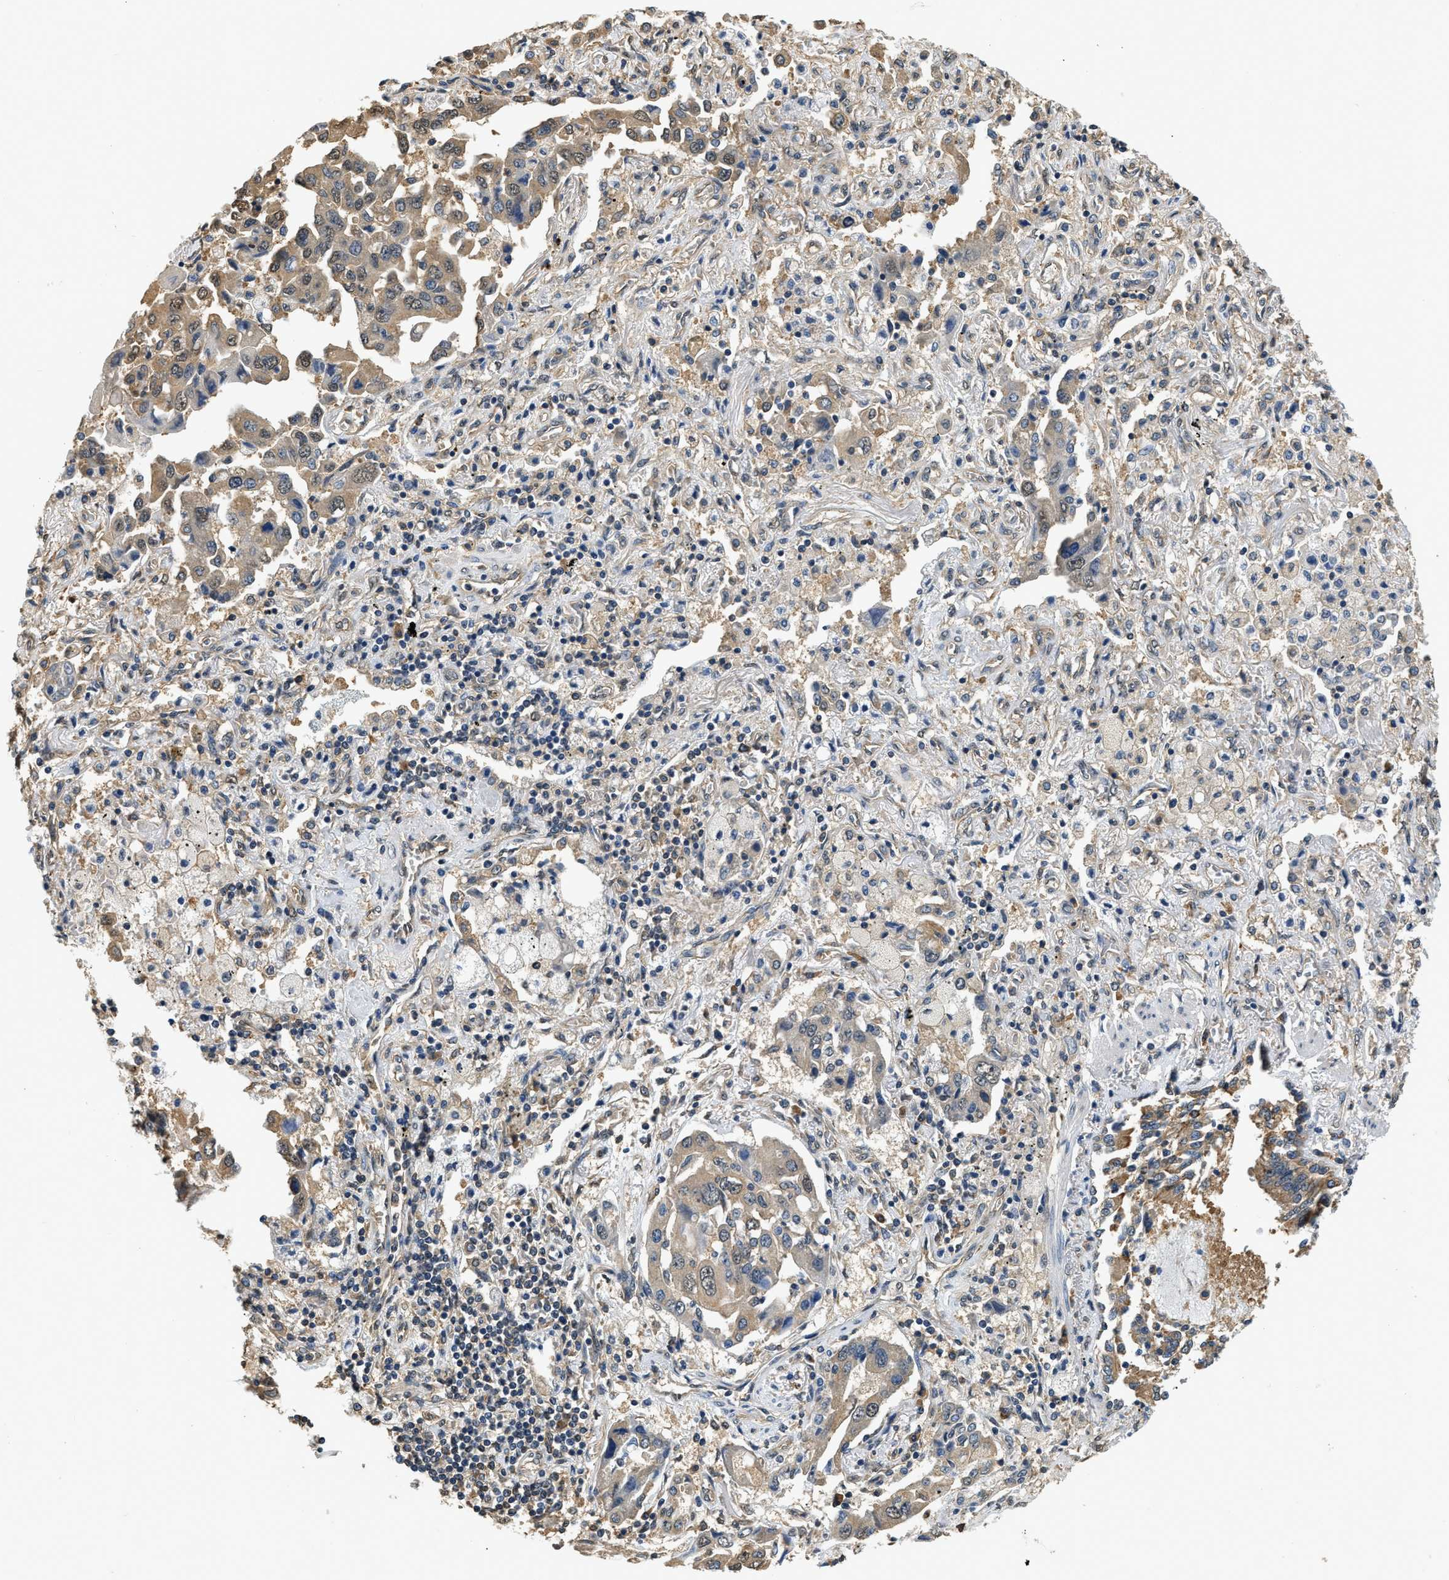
{"staining": {"intensity": "moderate", "quantity": ">75%", "location": "cytoplasmic/membranous,nuclear"}, "tissue": "lung cancer", "cell_type": "Tumor cells", "image_type": "cancer", "snomed": [{"axis": "morphology", "description": "Adenocarcinoma, NOS"}, {"axis": "topography", "description": "Lung"}], "caption": "This micrograph reveals immunohistochemistry staining of human adenocarcinoma (lung), with medium moderate cytoplasmic/membranous and nuclear expression in approximately >75% of tumor cells.", "gene": "BCL7C", "patient": {"sex": "female", "age": 65}}